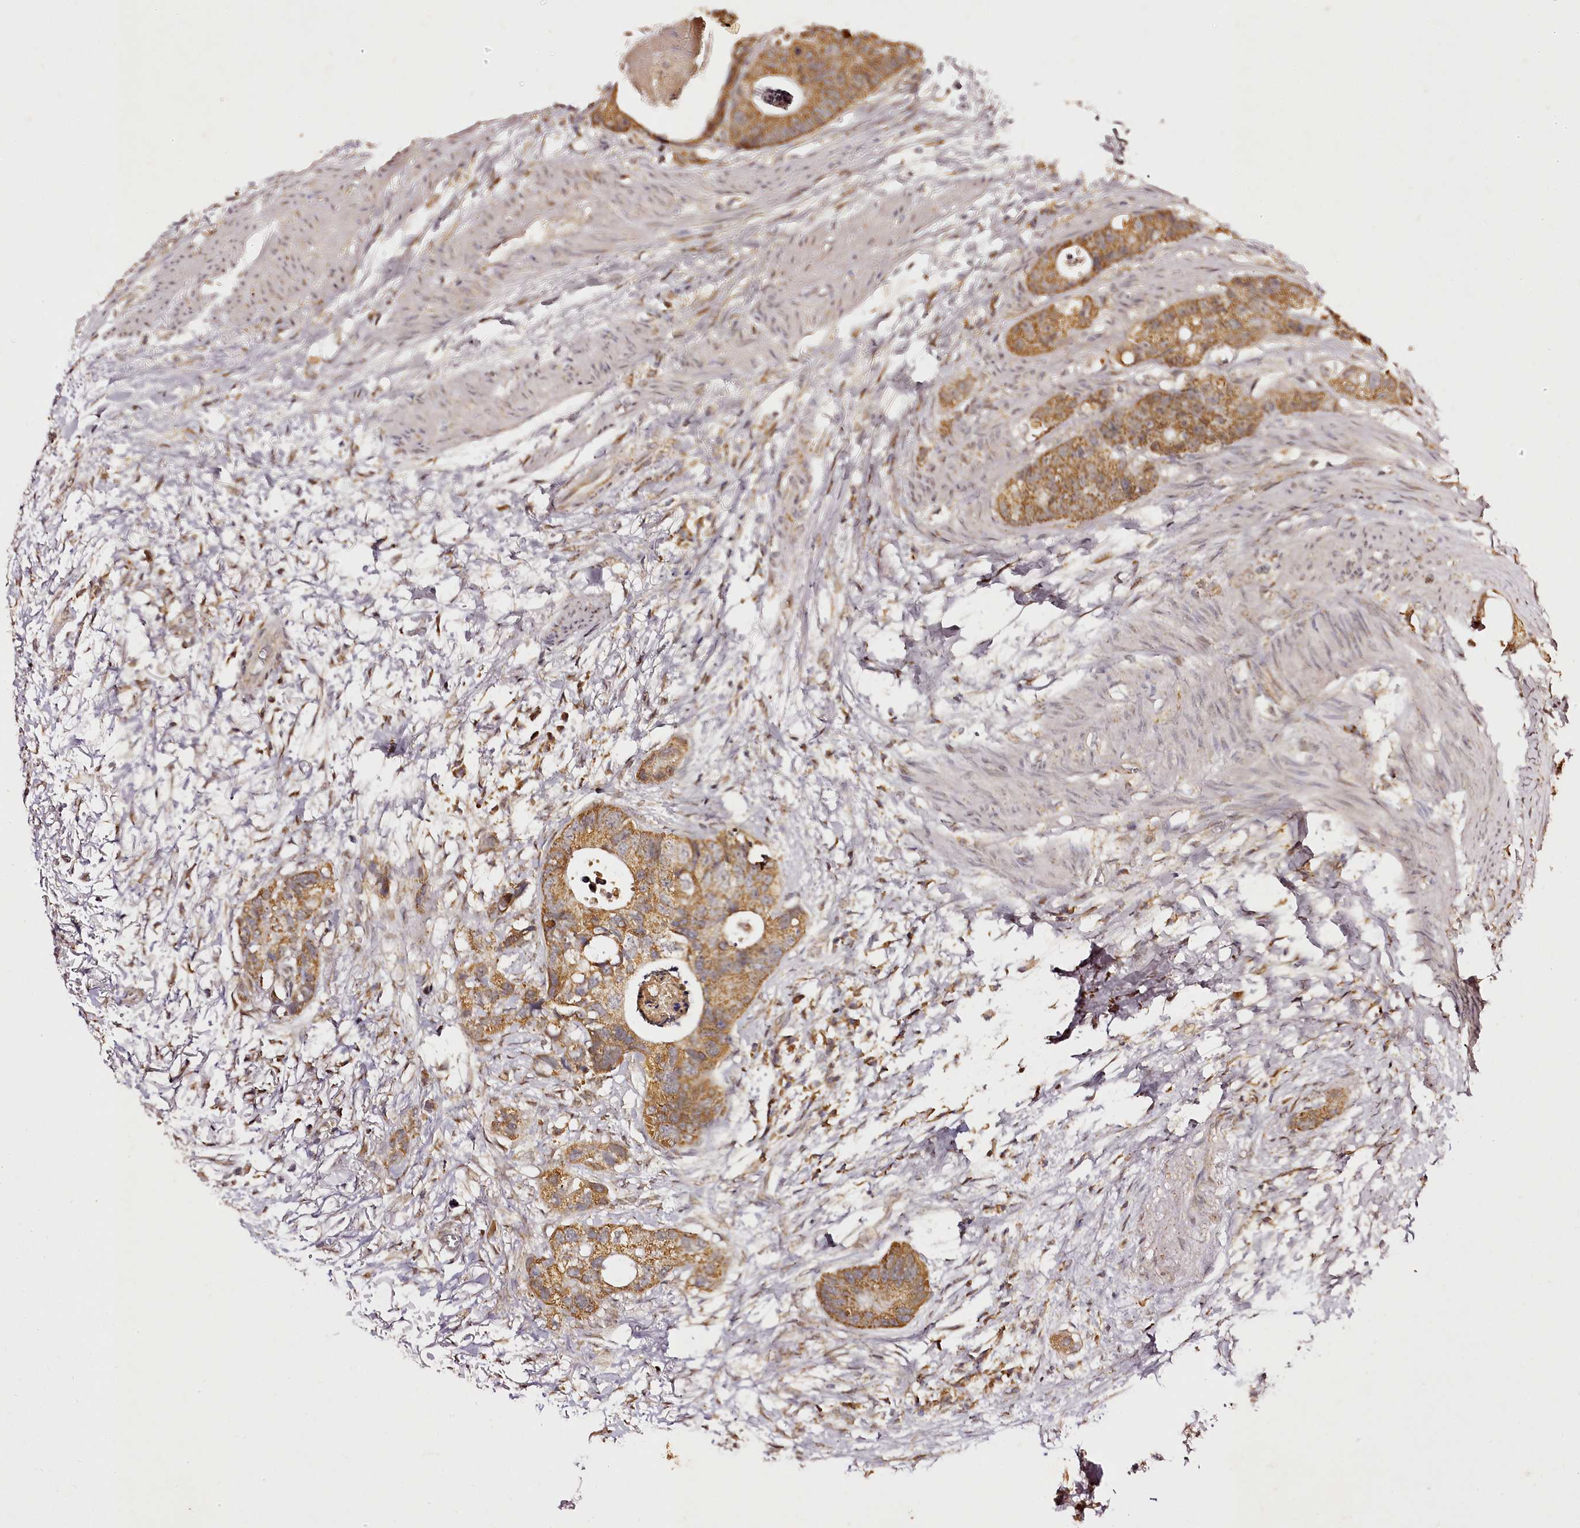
{"staining": {"intensity": "moderate", "quantity": ">75%", "location": "cytoplasmic/membranous"}, "tissue": "colorectal cancer", "cell_type": "Tumor cells", "image_type": "cancer", "snomed": [{"axis": "morphology", "description": "Adenocarcinoma, NOS"}, {"axis": "topography", "description": "Colon"}], "caption": "A high-resolution image shows IHC staining of colorectal adenocarcinoma, which displays moderate cytoplasmic/membranous expression in approximately >75% of tumor cells. The staining was performed using DAB (3,3'-diaminobenzidine), with brown indicating positive protein expression. Nuclei are stained blue with hematoxylin.", "gene": "EDIL3", "patient": {"sex": "female", "age": 57}}